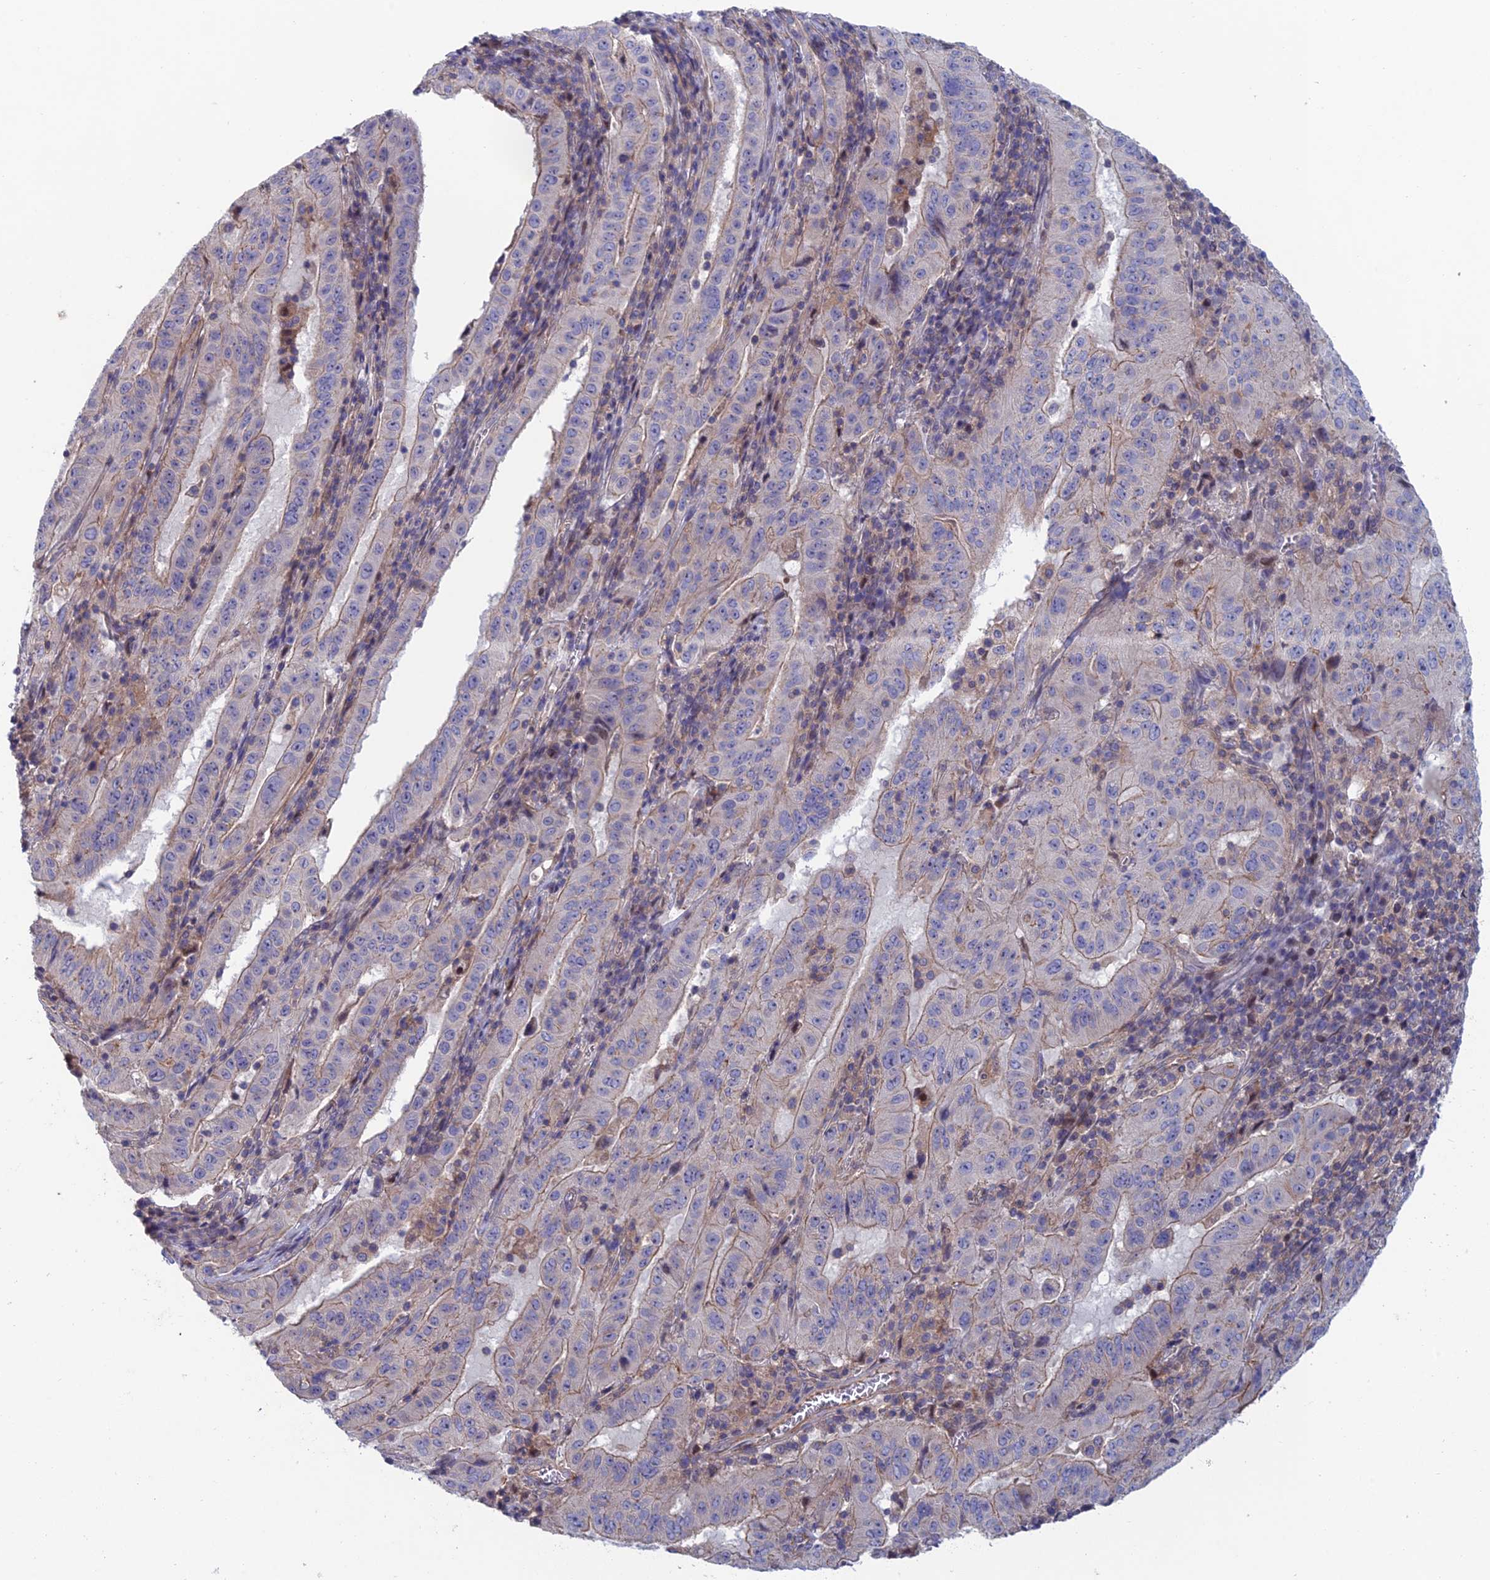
{"staining": {"intensity": "weak", "quantity": "<25%", "location": "cytoplasmic/membranous"}, "tissue": "pancreatic cancer", "cell_type": "Tumor cells", "image_type": "cancer", "snomed": [{"axis": "morphology", "description": "Adenocarcinoma, NOS"}, {"axis": "topography", "description": "Pancreas"}], "caption": "Tumor cells show no significant protein positivity in pancreatic cancer (adenocarcinoma). (Immunohistochemistry, brightfield microscopy, high magnification).", "gene": "USP37", "patient": {"sex": "male", "age": 63}}